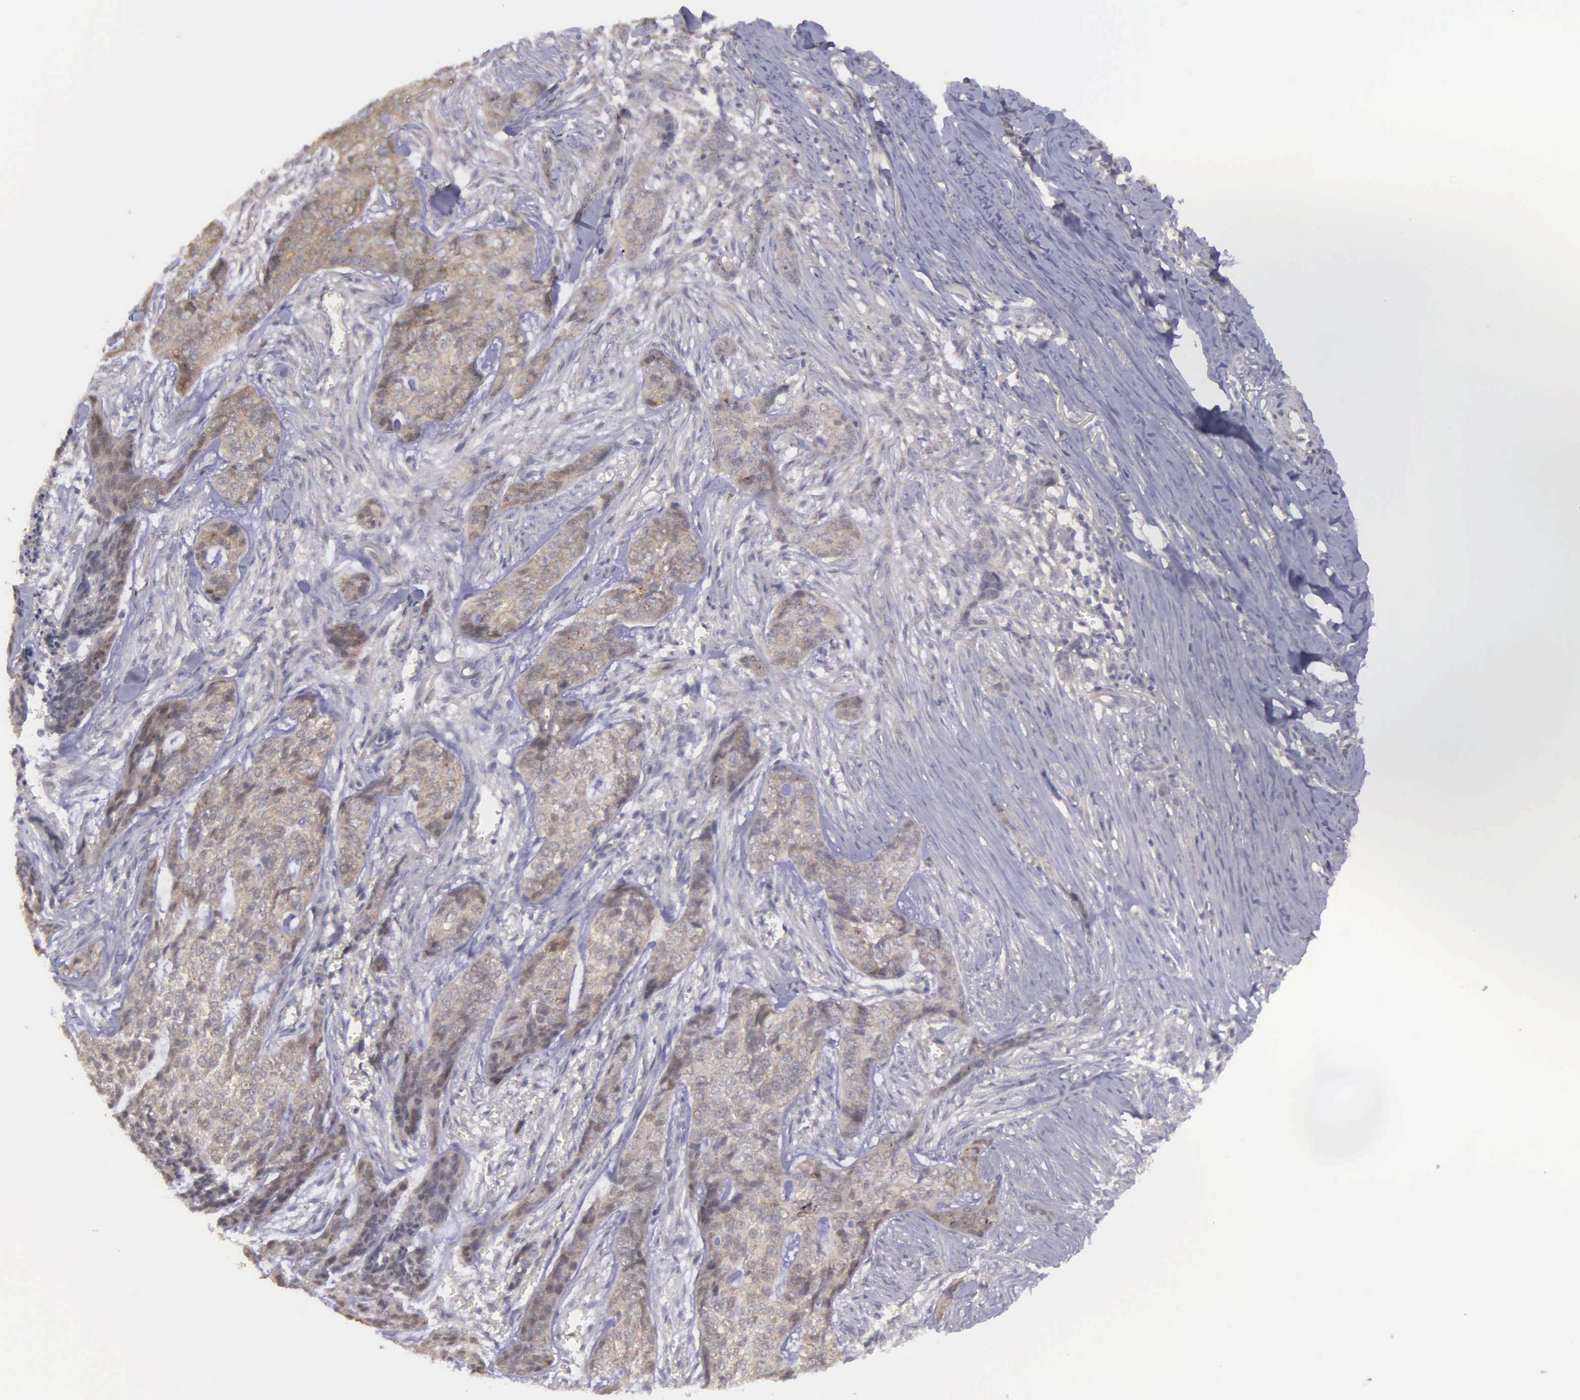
{"staining": {"intensity": "moderate", "quantity": ">75%", "location": "cytoplasmic/membranous"}, "tissue": "skin cancer", "cell_type": "Tumor cells", "image_type": "cancer", "snomed": [{"axis": "morphology", "description": "Normal tissue, NOS"}, {"axis": "morphology", "description": "Basal cell carcinoma"}, {"axis": "topography", "description": "Skin"}], "caption": "Immunohistochemistry photomicrograph of skin cancer (basal cell carcinoma) stained for a protein (brown), which exhibits medium levels of moderate cytoplasmic/membranous positivity in about >75% of tumor cells.", "gene": "RTL10", "patient": {"sex": "female", "age": 65}}